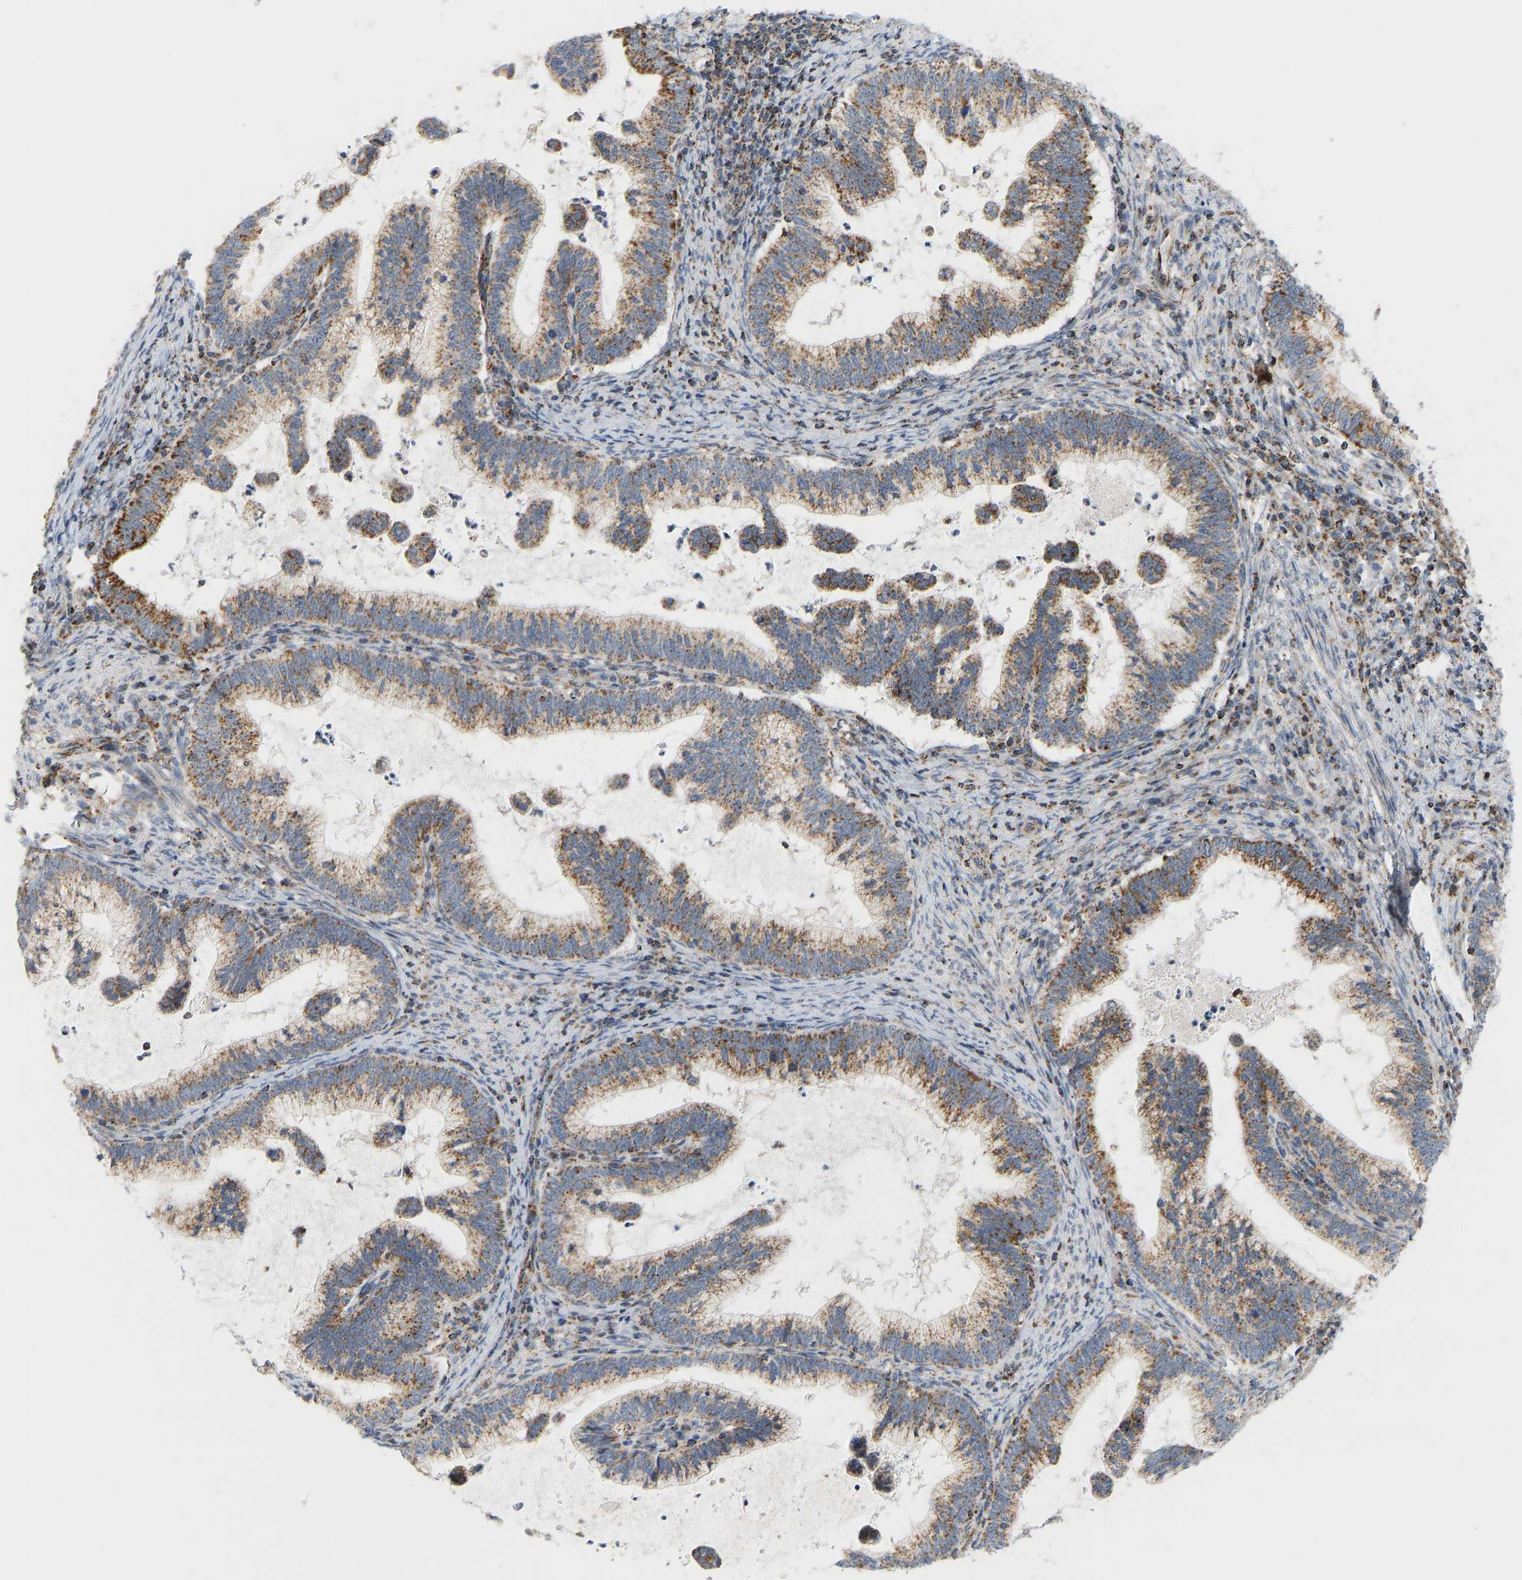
{"staining": {"intensity": "moderate", "quantity": ">75%", "location": "cytoplasmic/membranous"}, "tissue": "cervical cancer", "cell_type": "Tumor cells", "image_type": "cancer", "snomed": [{"axis": "morphology", "description": "Adenocarcinoma, NOS"}, {"axis": "topography", "description": "Cervix"}], "caption": "Cervical cancer (adenocarcinoma) tissue reveals moderate cytoplasmic/membranous positivity in approximately >75% of tumor cells (Stains: DAB (3,3'-diaminobenzidine) in brown, nuclei in blue, Microscopy: brightfield microscopy at high magnification).", "gene": "GPSM2", "patient": {"sex": "female", "age": 36}}